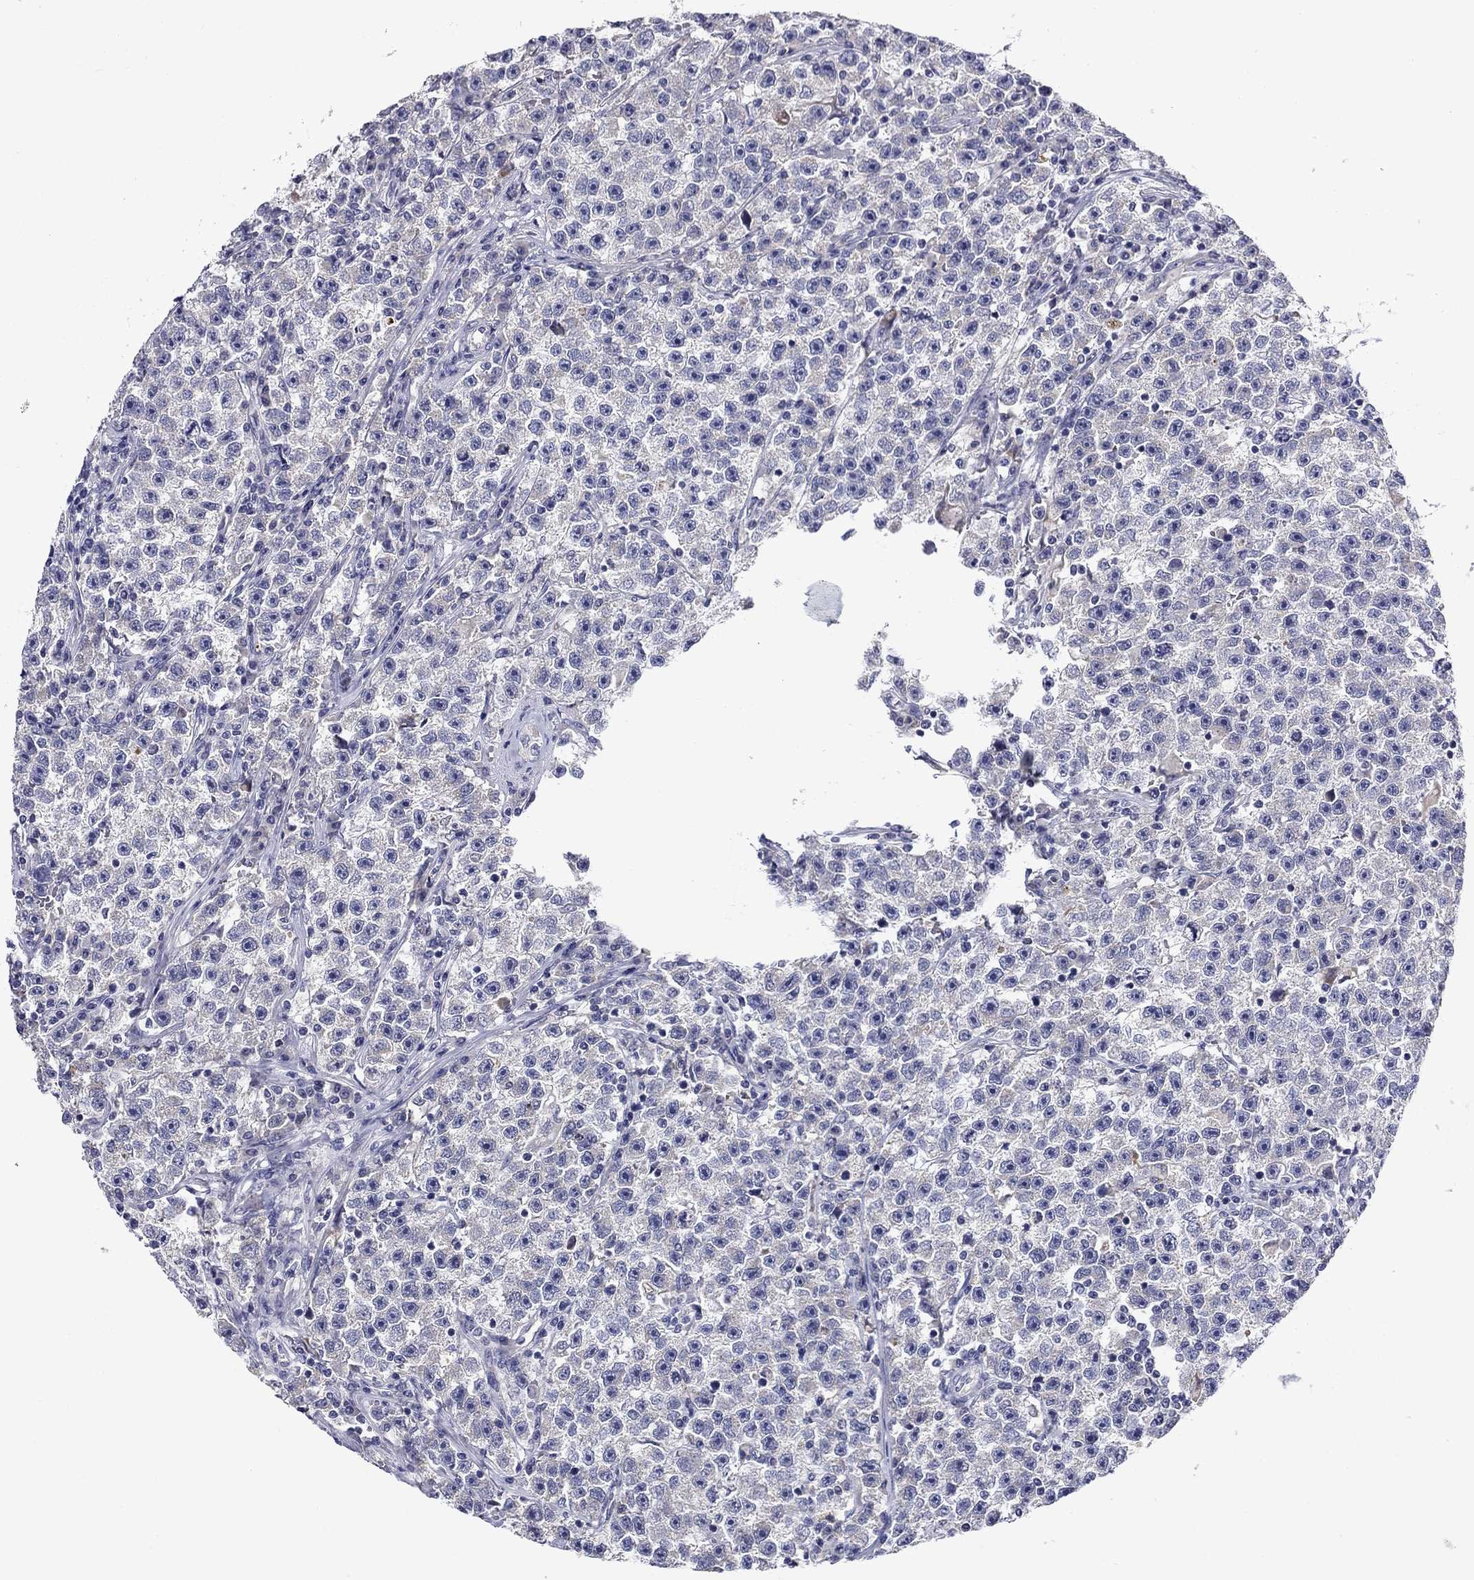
{"staining": {"intensity": "negative", "quantity": "none", "location": "none"}, "tissue": "testis cancer", "cell_type": "Tumor cells", "image_type": "cancer", "snomed": [{"axis": "morphology", "description": "Seminoma, NOS"}, {"axis": "topography", "description": "Testis"}], "caption": "DAB immunohistochemical staining of human seminoma (testis) shows no significant staining in tumor cells.", "gene": "SPATA7", "patient": {"sex": "male", "age": 22}}